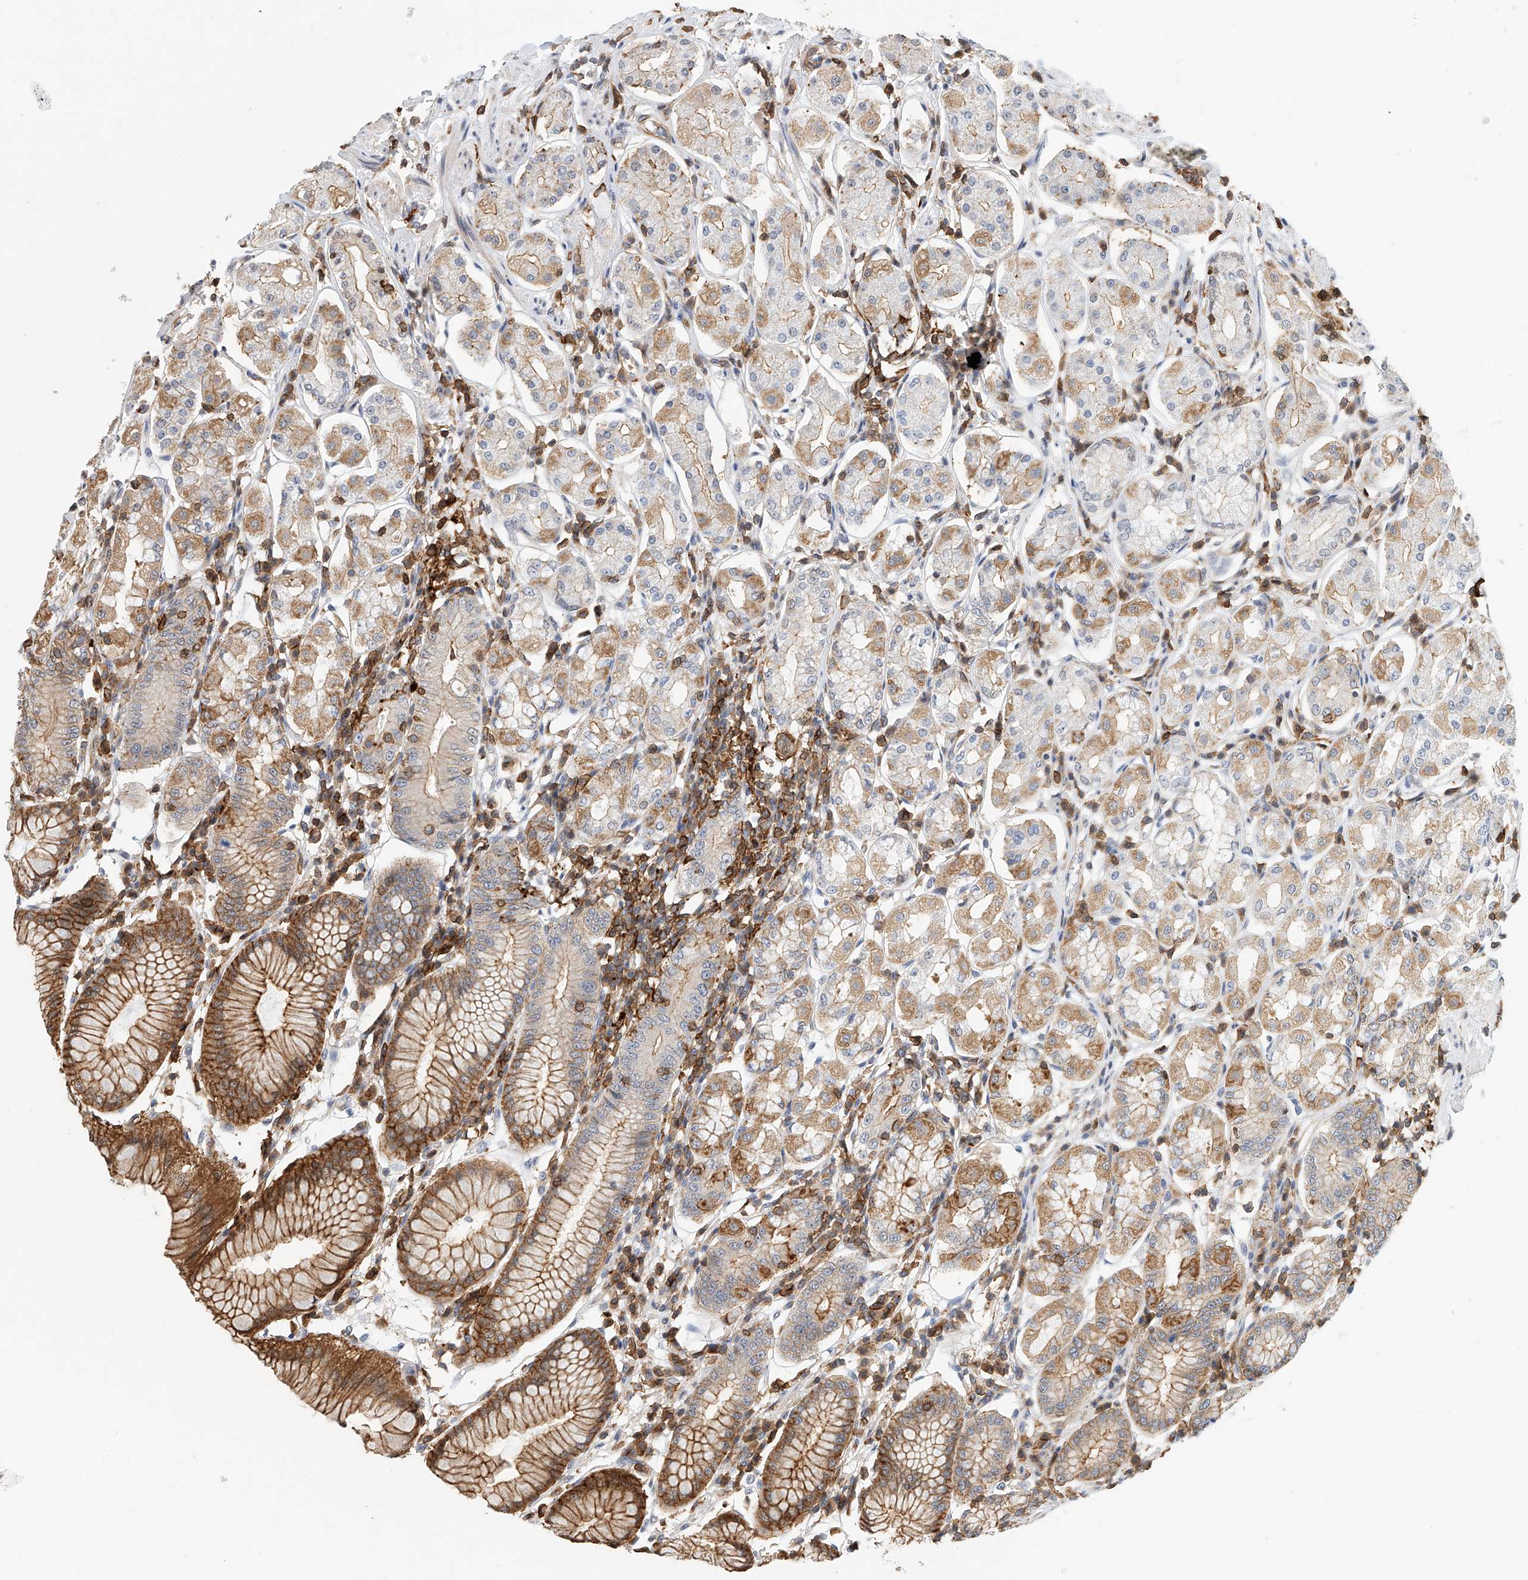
{"staining": {"intensity": "strong", "quantity": "25%-75%", "location": "cytoplasmic/membranous"}, "tissue": "stomach", "cell_type": "Glandular cells", "image_type": "normal", "snomed": [{"axis": "morphology", "description": "Normal tissue, NOS"}, {"axis": "topography", "description": "Stomach"}, {"axis": "topography", "description": "Stomach, lower"}], "caption": "IHC micrograph of normal stomach: stomach stained using immunohistochemistry demonstrates high levels of strong protein expression localized specifically in the cytoplasmic/membranous of glandular cells, appearing as a cytoplasmic/membranous brown color.", "gene": "MICAL1", "patient": {"sex": "female", "age": 56}}